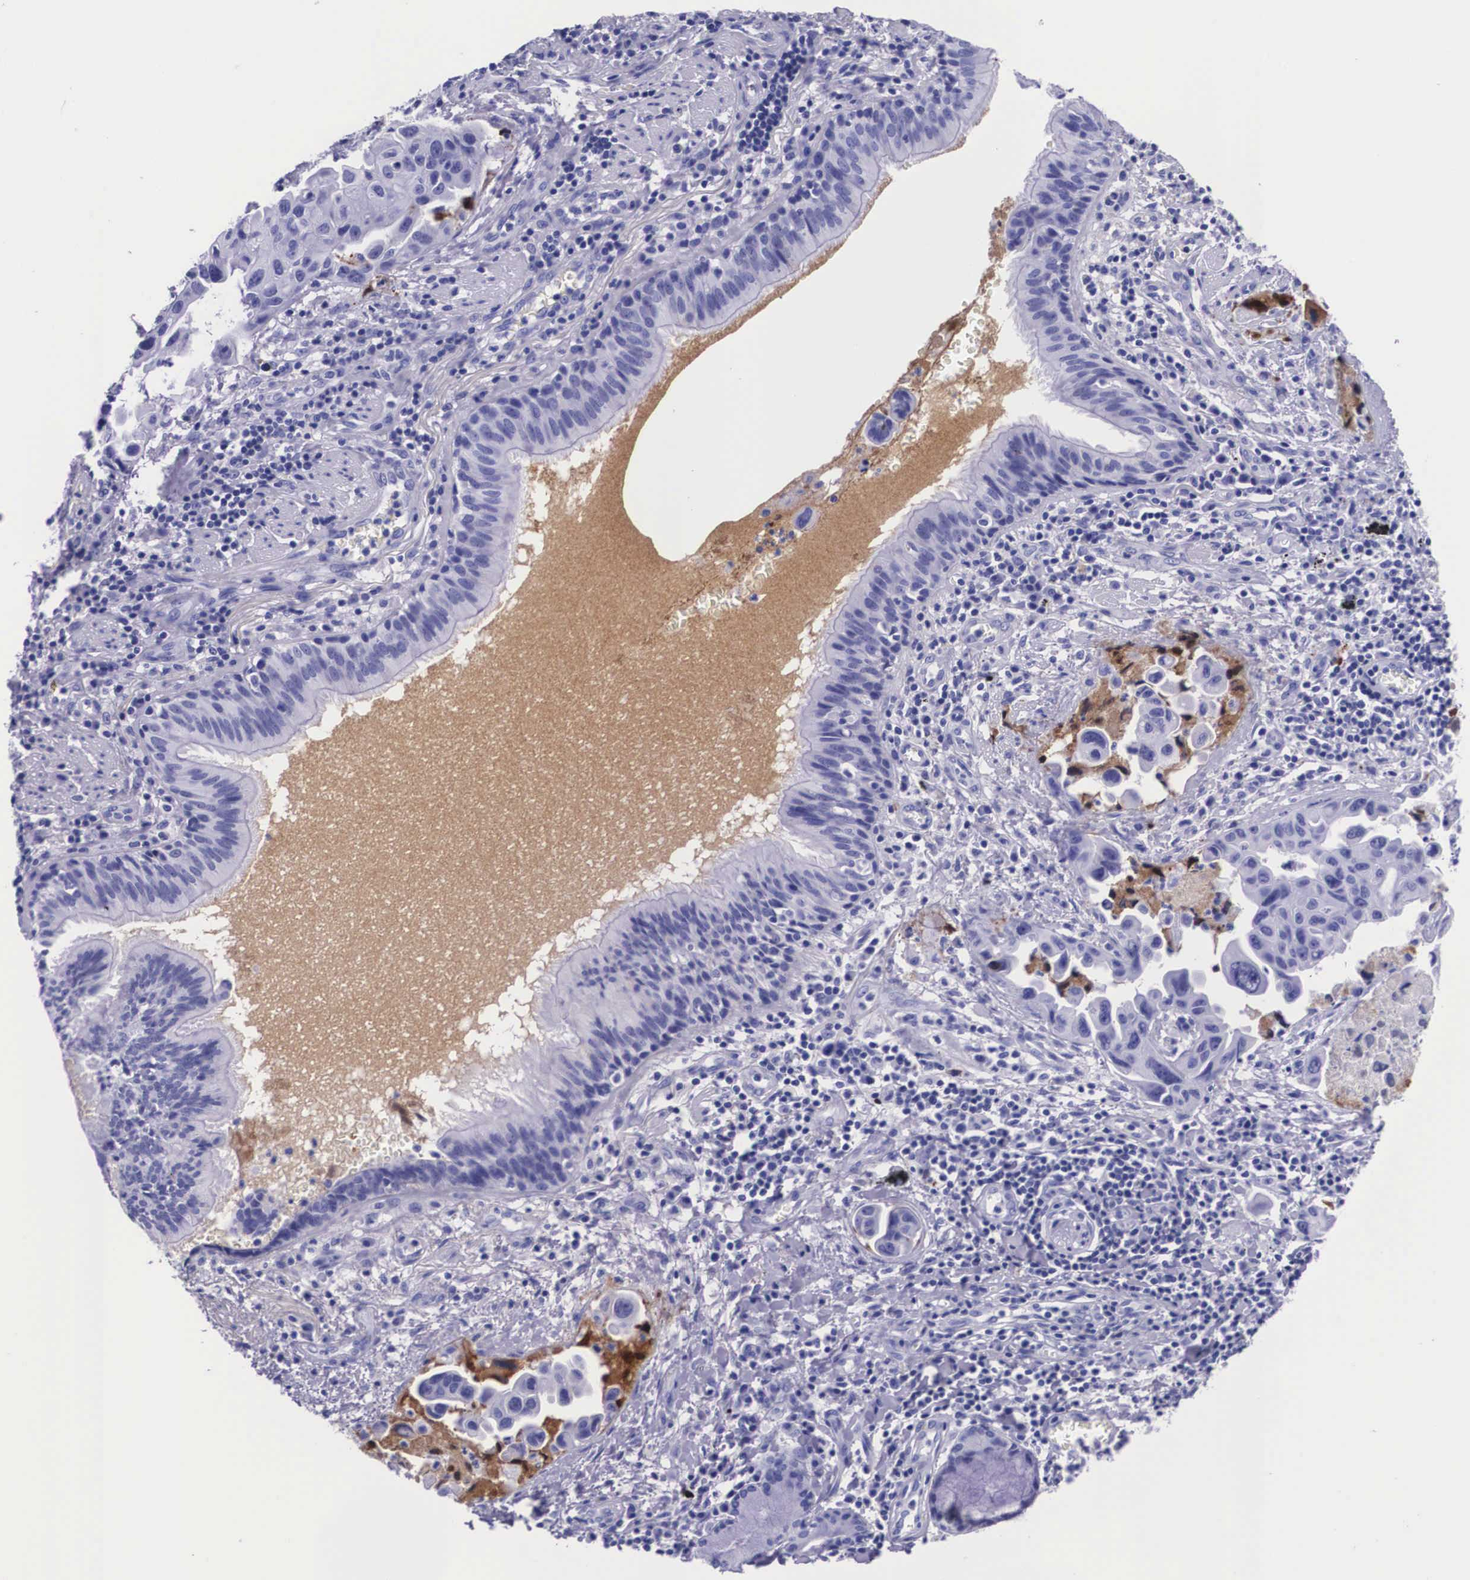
{"staining": {"intensity": "negative", "quantity": "none", "location": "none"}, "tissue": "lung cancer", "cell_type": "Tumor cells", "image_type": "cancer", "snomed": [{"axis": "morphology", "description": "Adenocarcinoma, NOS"}, {"axis": "topography", "description": "Lung"}], "caption": "Protein analysis of lung cancer reveals no significant expression in tumor cells.", "gene": "PLG", "patient": {"sex": "male", "age": 64}}